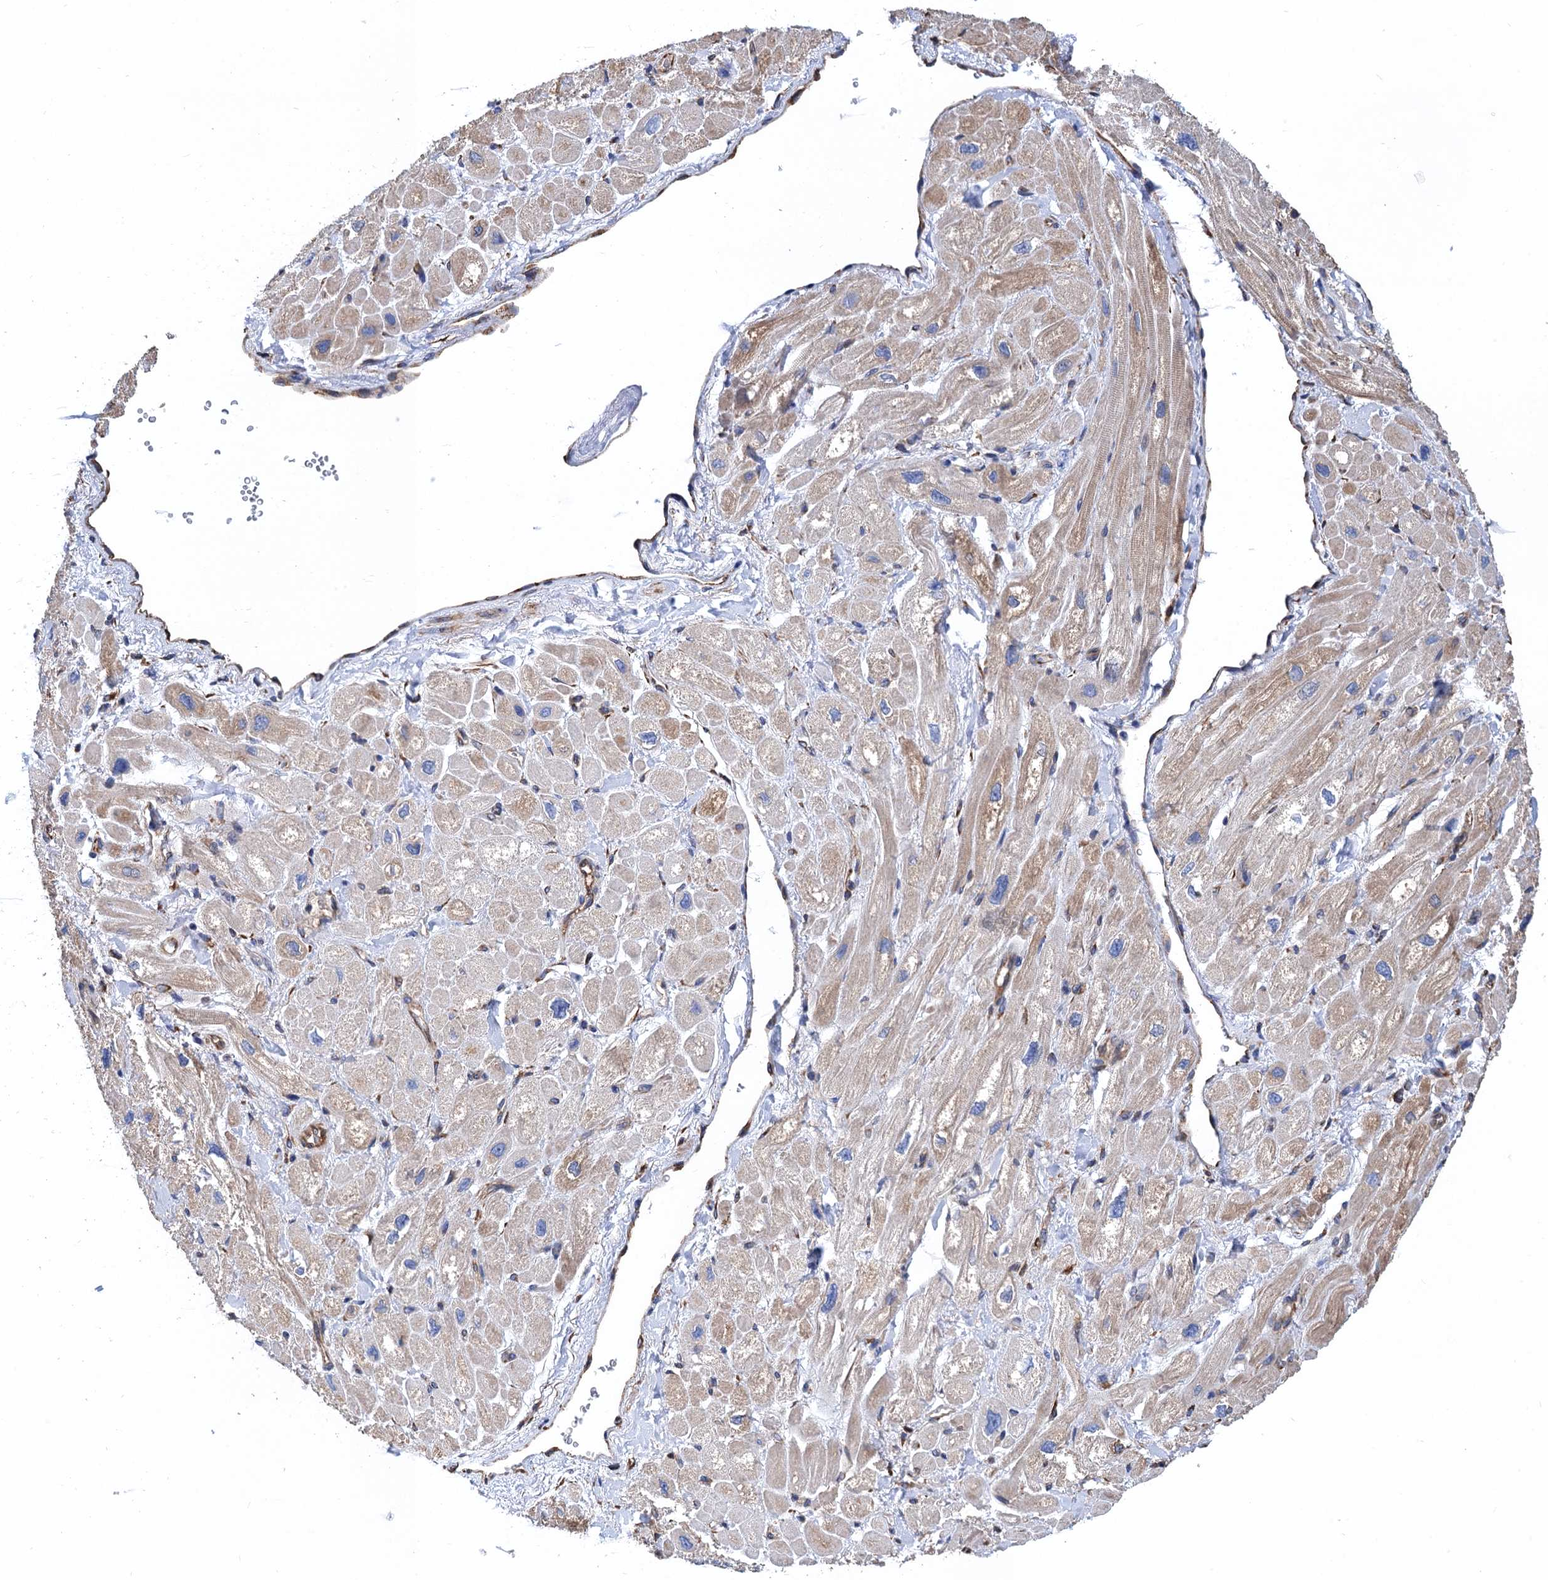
{"staining": {"intensity": "weak", "quantity": ">75%", "location": "cytoplasmic/membranous"}, "tissue": "heart muscle", "cell_type": "Cardiomyocytes", "image_type": "normal", "snomed": [{"axis": "morphology", "description": "Normal tissue, NOS"}, {"axis": "topography", "description": "Heart"}], "caption": "Immunohistochemistry (IHC) of normal human heart muscle demonstrates low levels of weak cytoplasmic/membranous staining in approximately >75% of cardiomyocytes. (DAB (3,3'-diaminobenzidine) IHC with brightfield microscopy, high magnification).", "gene": "CNNM1", "patient": {"sex": "male", "age": 65}}